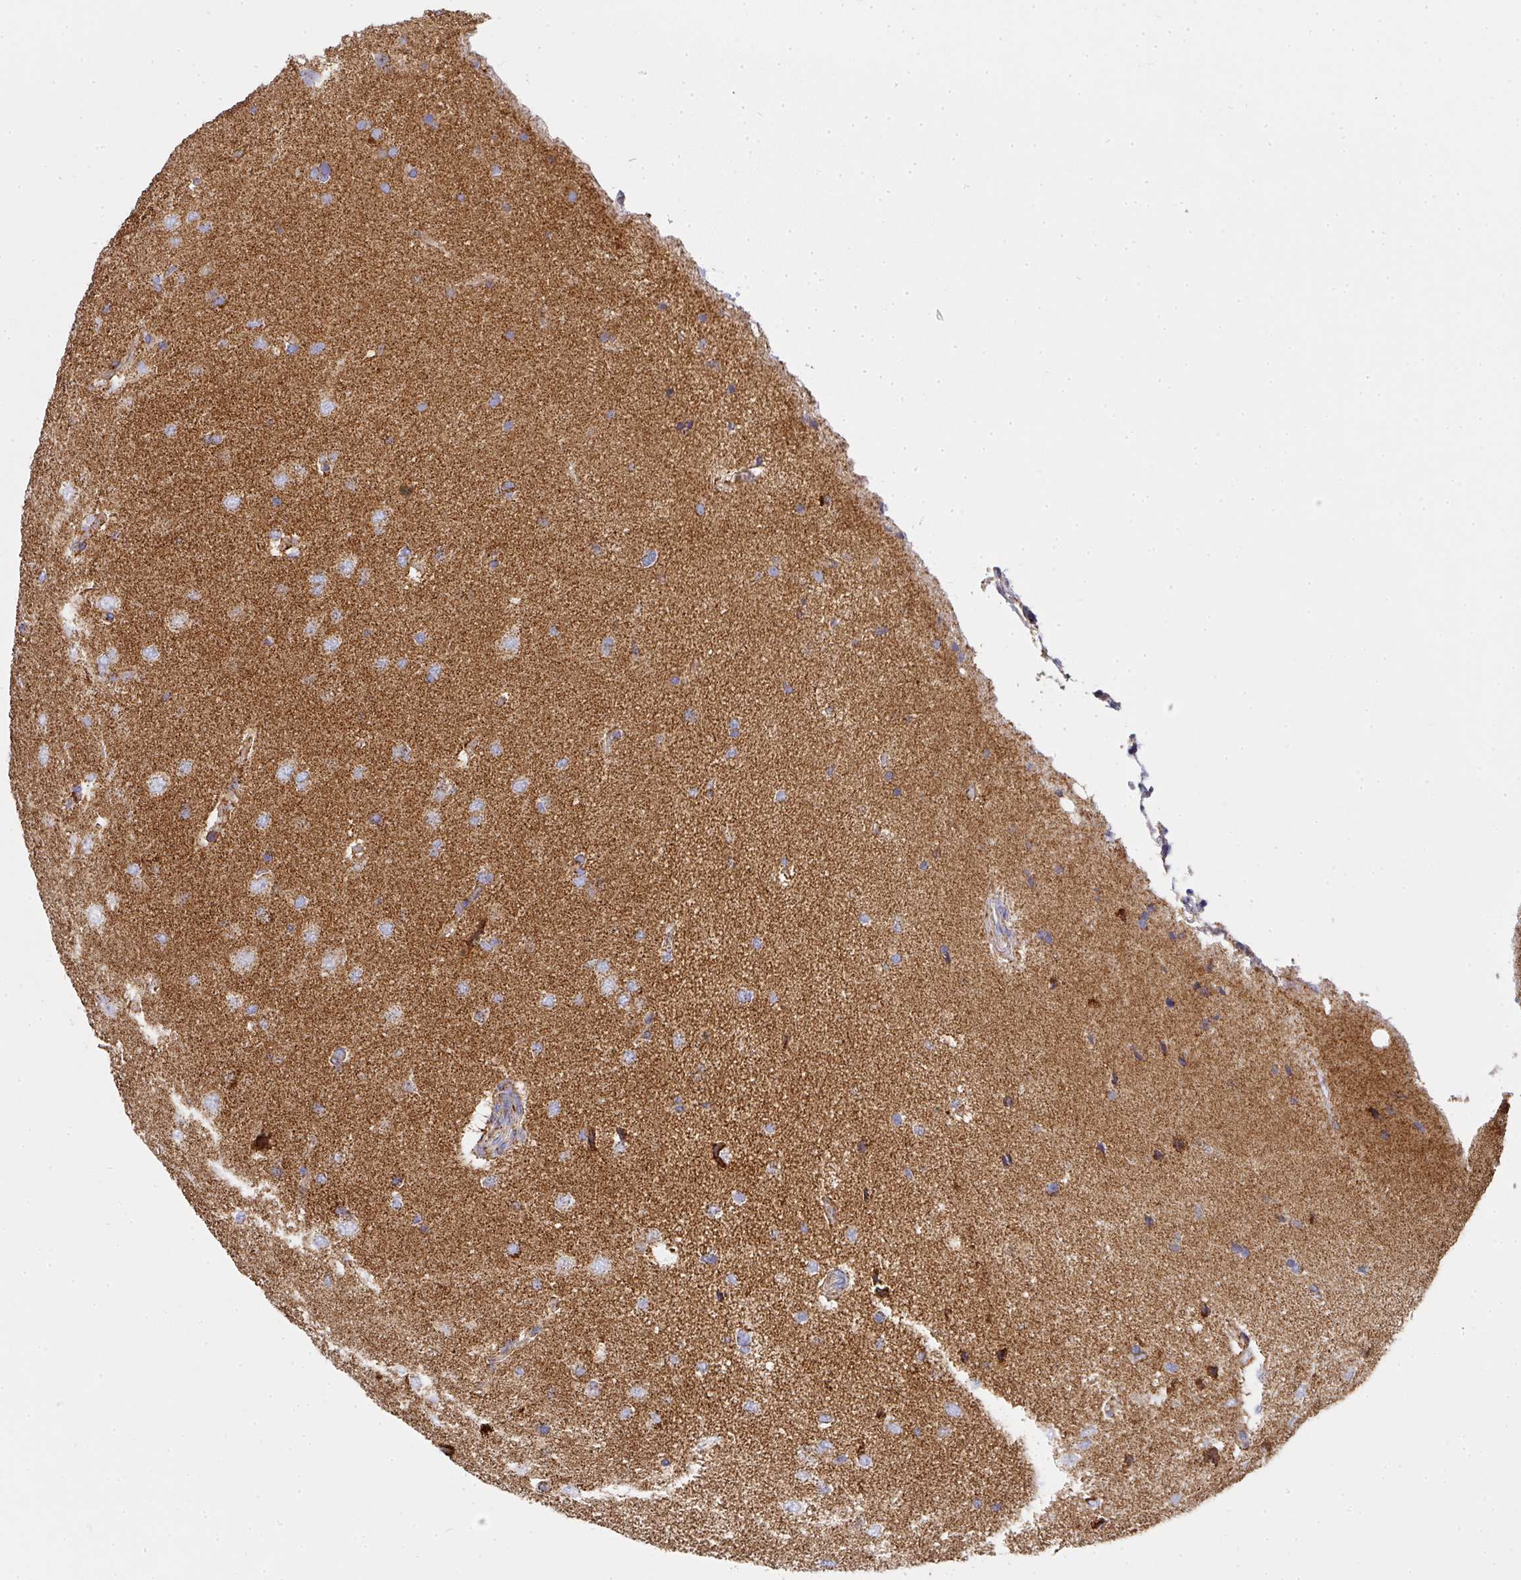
{"staining": {"intensity": "weak", "quantity": "25%-75%", "location": "cytoplasmic/membranous"}, "tissue": "glioma", "cell_type": "Tumor cells", "image_type": "cancer", "snomed": [{"axis": "morphology", "description": "Glioma, malignant, High grade"}, {"axis": "topography", "description": "Brain"}], "caption": "Human glioma stained with a protein marker shows weak staining in tumor cells.", "gene": "UQCRFS1", "patient": {"sex": "male", "age": 72}}